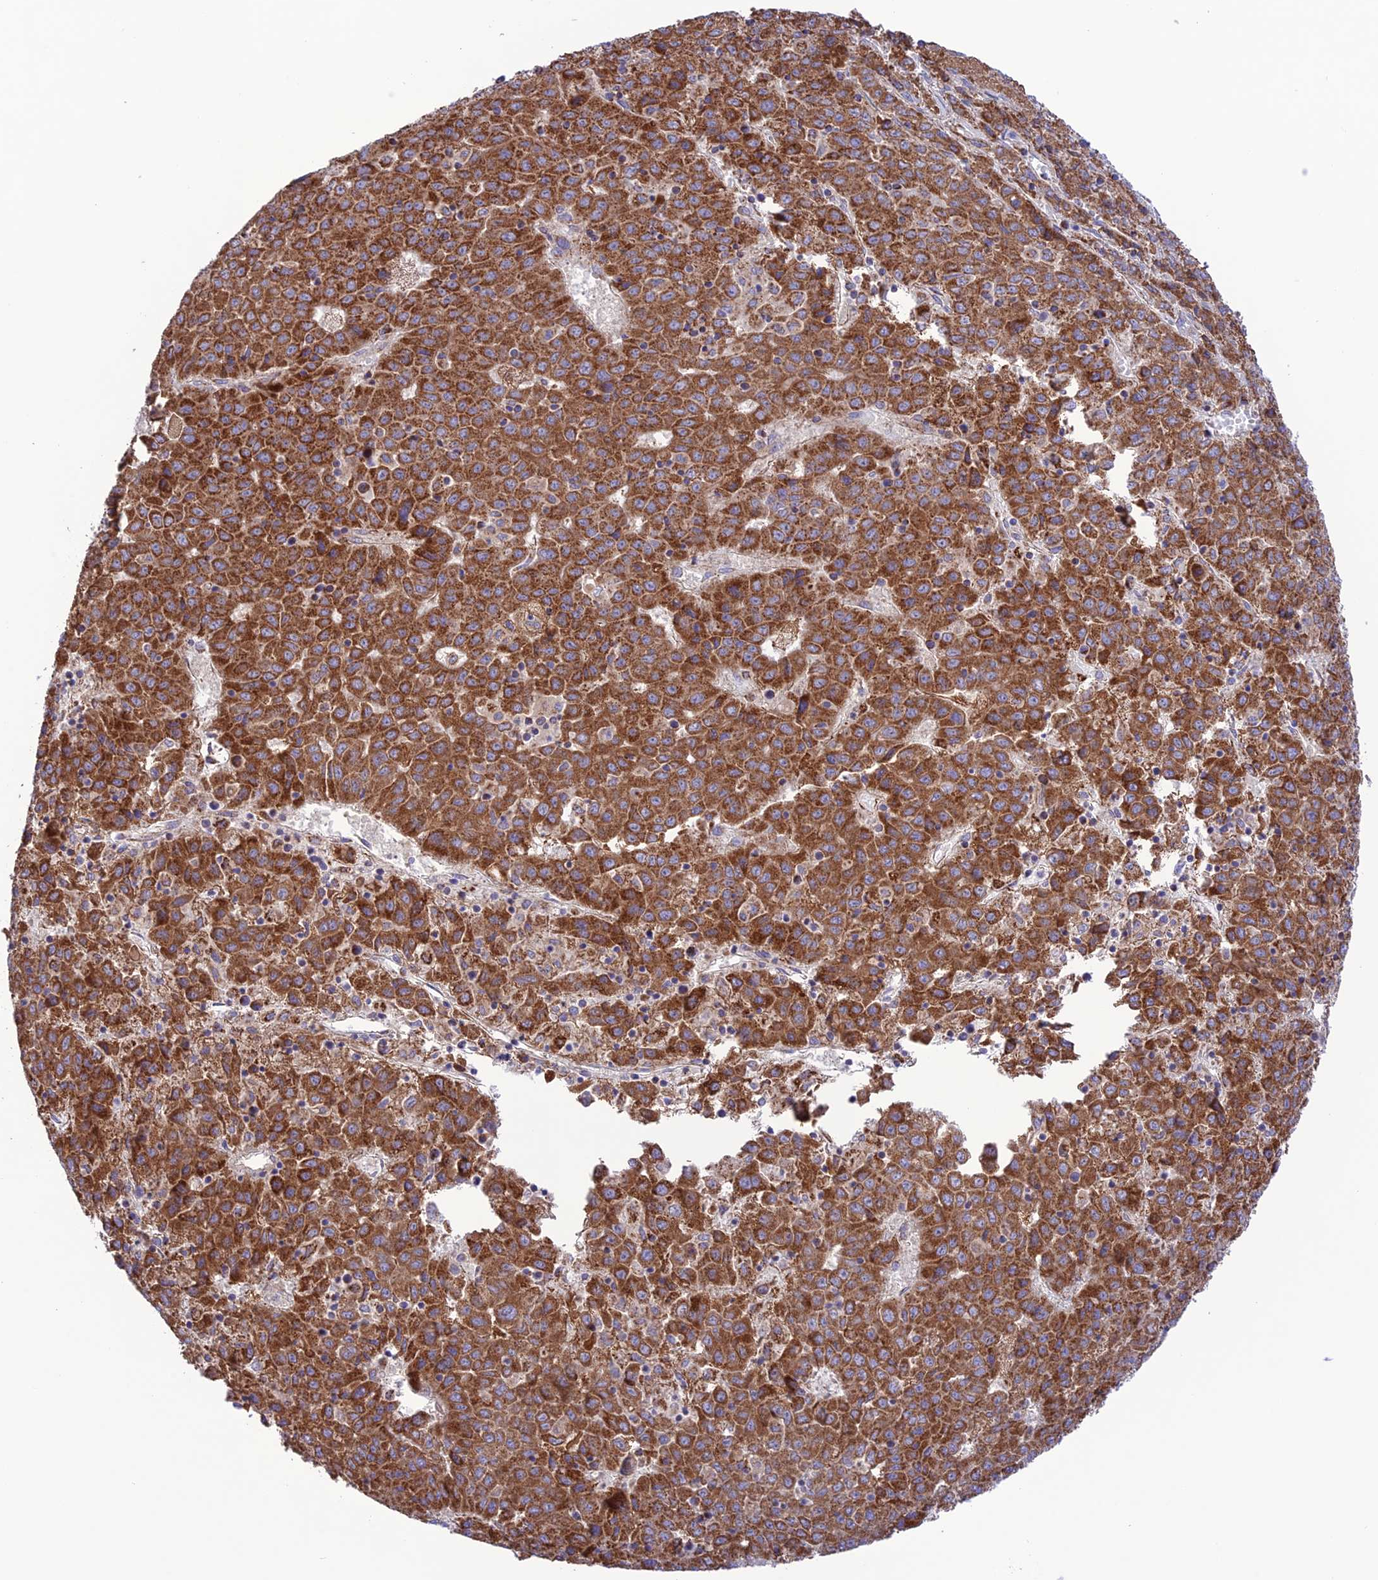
{"staining": {"intensity": "strong", "quantity": ">75%", "location": "cytoplasmic/membranous"}, "tissue": "liver cancer", "cell_type": "Tumor cells", "image_type": "cancer", "snomed": [{"axis": "morphology", "description": "Carcinoma, Hepatocellular, NOS"}, {"axis": "topography", "description": "Liver"}], "caption": "Liver hepatocellular carcinoma stained with immunohistochemistry (IHC) exhibits strong cytoplasmic/membranous expression in approximately >75% of tumor cells.", "gene": "UAP1L1", "patient": {"sex": "female", "age": 53}}